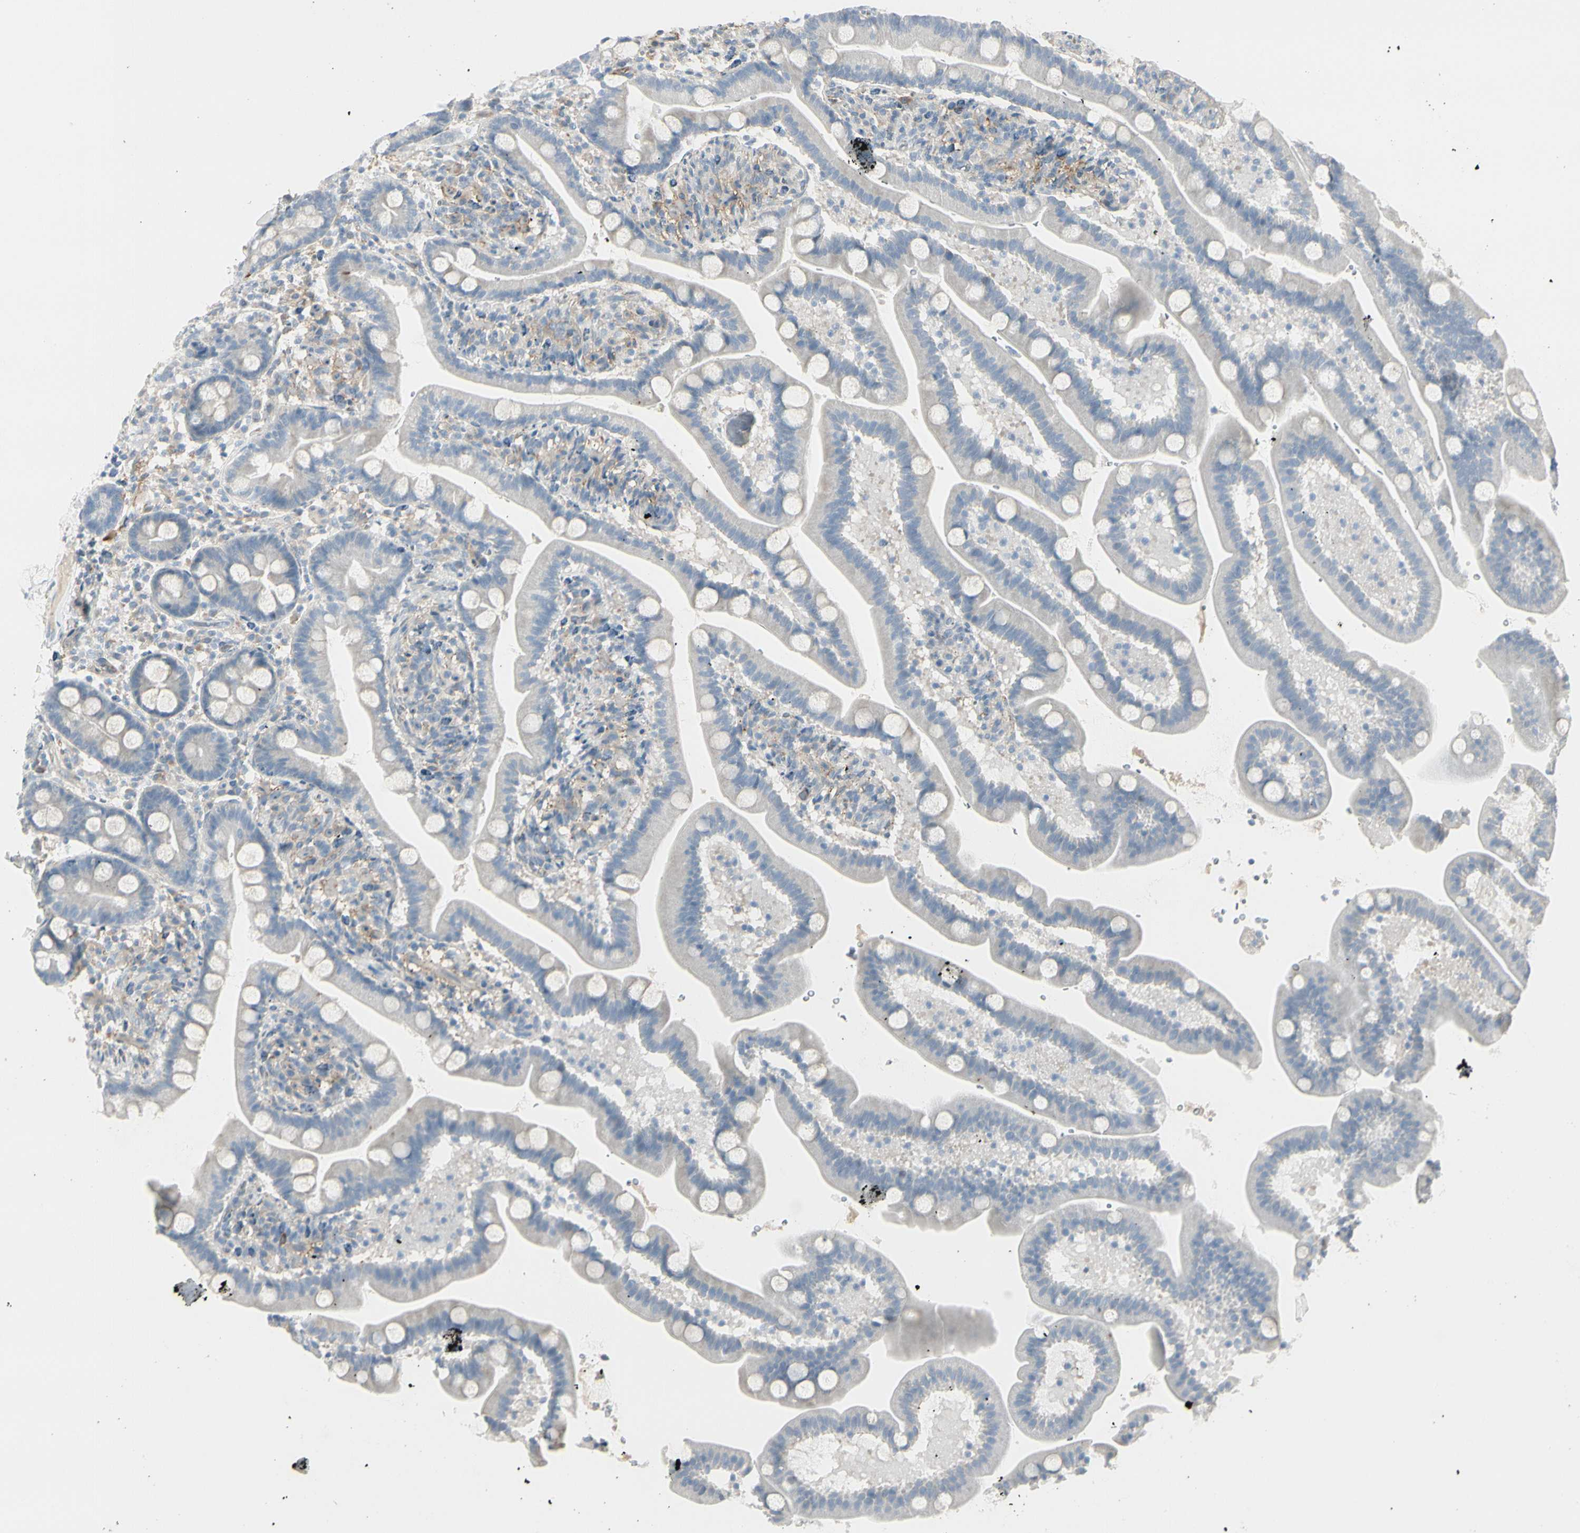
{"staining": {"intensity": "negative", "quantity": "none", "location": "none"}, "tissue": "duodenum", "cell_type": "Glandular cells", "image_type": "normal", "snomed": [{"axis": "morphology", "description": "Normal tissue, NOS"}, {"axis": "topography", "description": "Duodenum"}], "caption": "There is no significant expression in glandular cells of duodenum. (DAB immunohistochemistry with hematoxylin counter stain).", "gene": "CACNA2D1", "patient": {"sex": "male", "age": 54}}